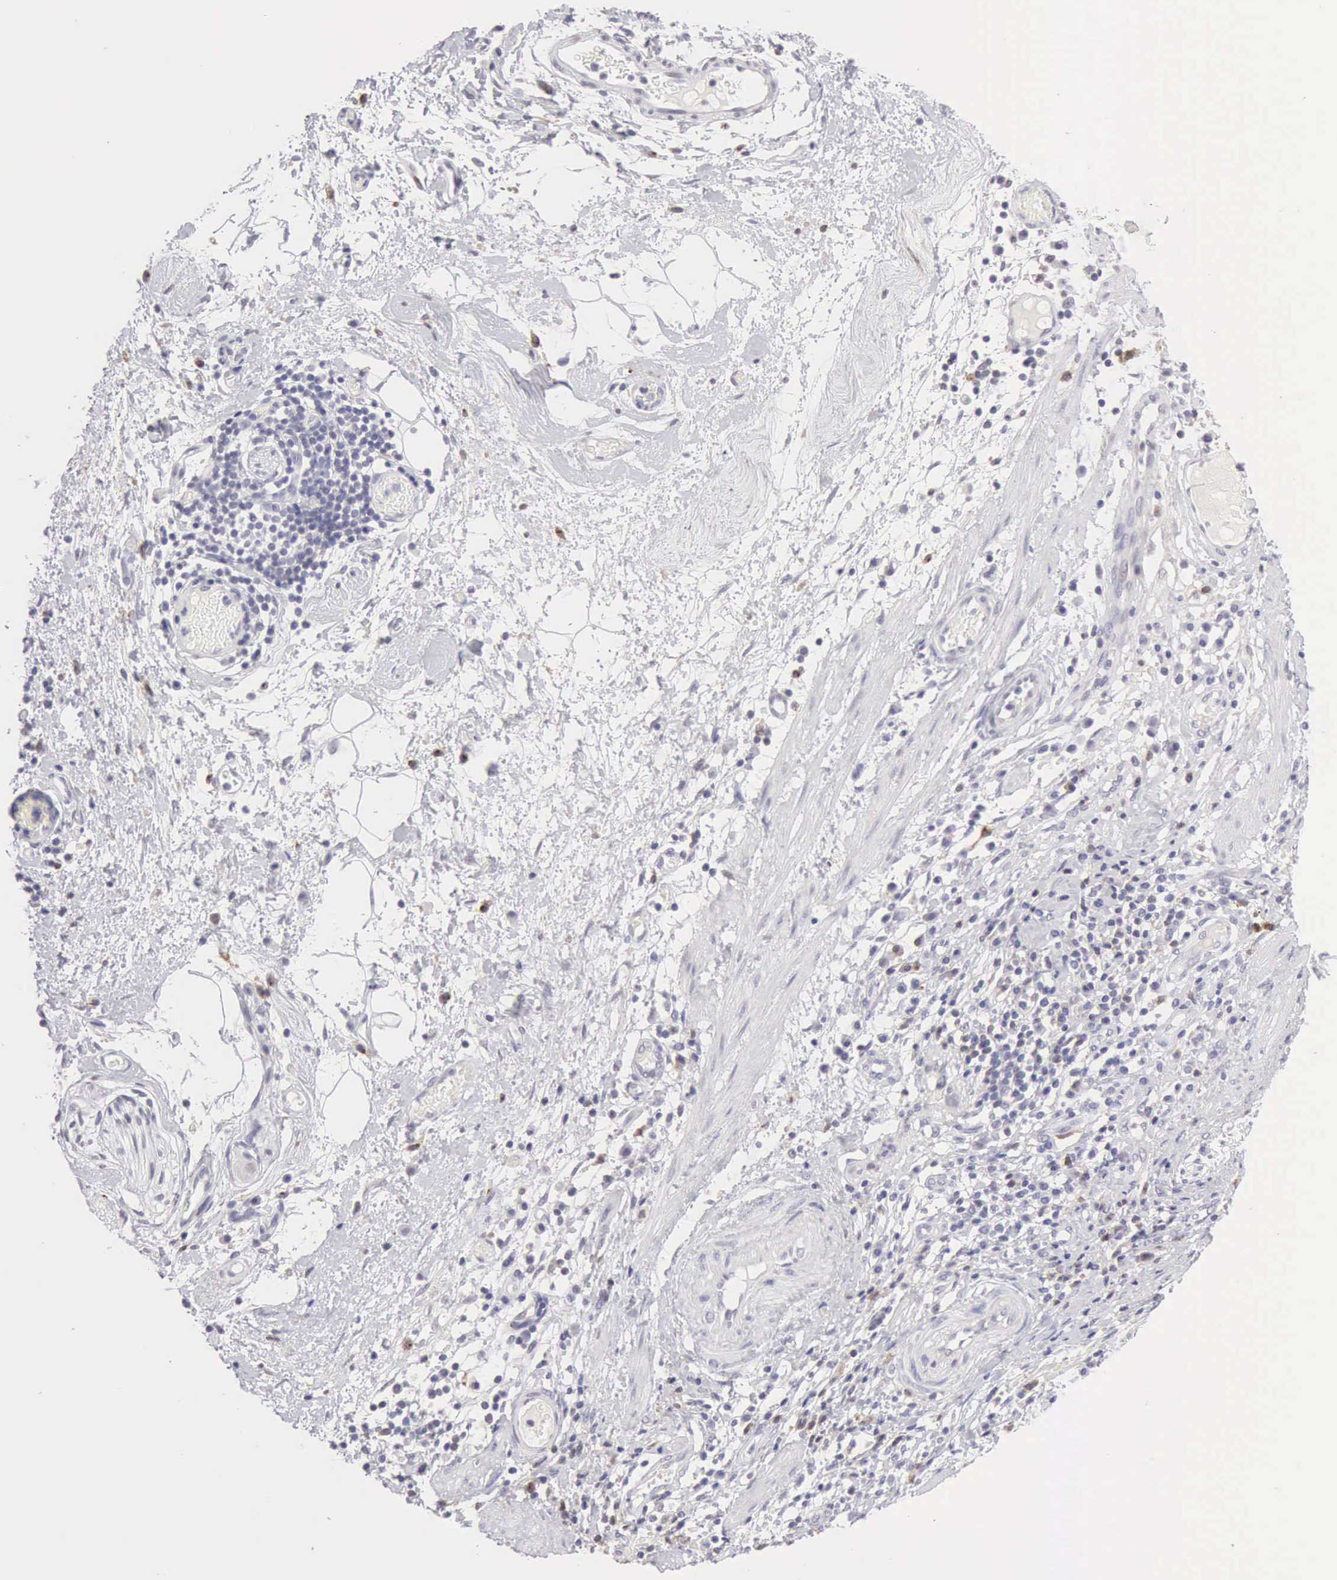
{"staining": {"intensity": "negative", "quantity": "none", "location": "none"}, "tissue": "stomach cancer", "cell_type": "Tumor cells", "image_type": "cancer", "snomed": [{"axis": "morphology", "description": "Adenocarcinoma, NOS"}, {"axis": "topography", "description": "Stomach, lower"}], "caption": "Immunohistochemistry of human stomach adenocarcinoma shows no positivity in tumor cells. (DAB (3,3'-diaminobenzidine) IHC, high magnification).", "gene": "RNASE1", "patient": {"sex": "female", "age": 86}}